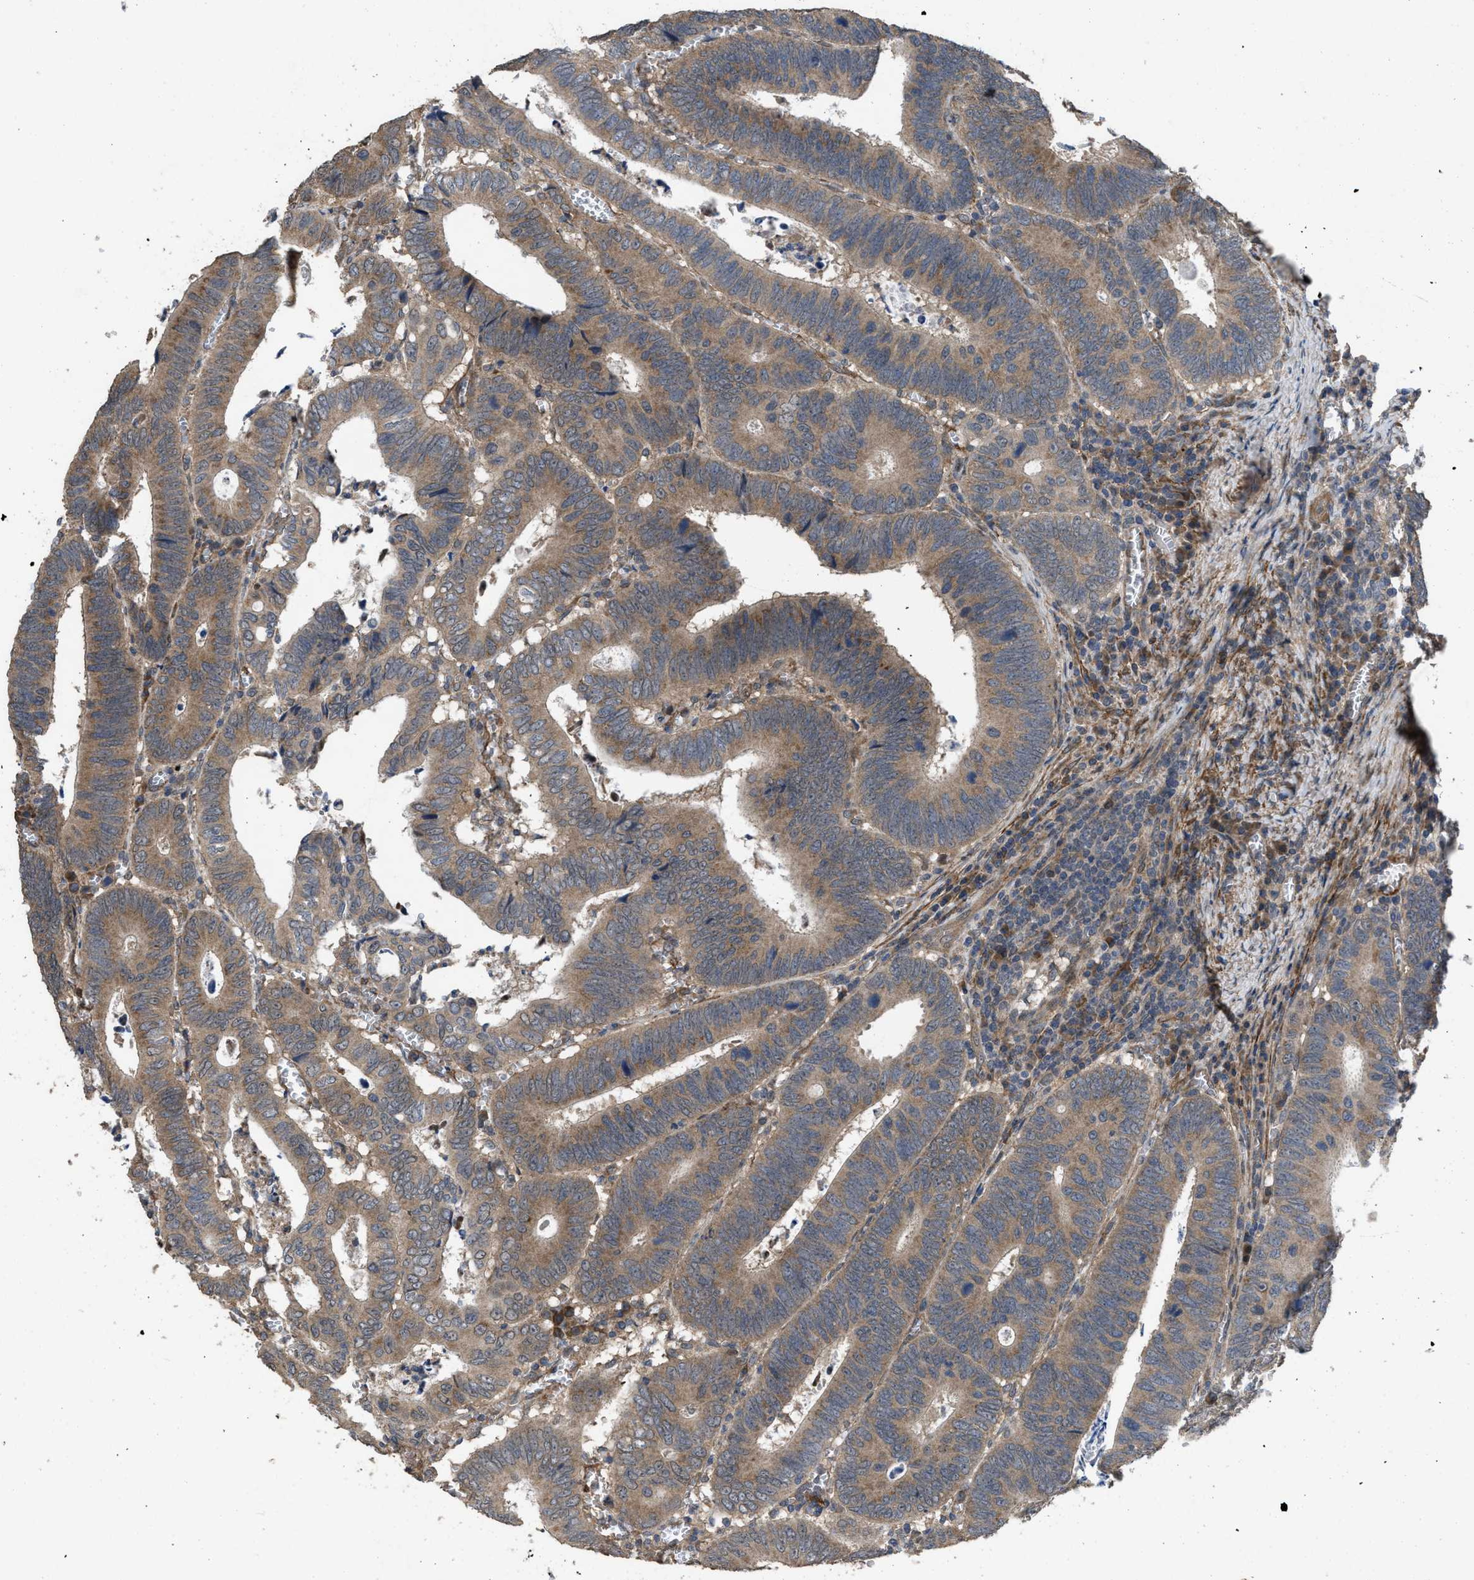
{"staining": {"intensity": "moderate", "quantity": ">75%", "location": "cytoplasmic/membranous"}, "tissue": "colorectal cancer", "cell_type": "Tumor cells", "image_type": "cancer", "snomed": [{"axis": "morphology", "description": "Inflammation, NOS"}, {"axis": "morphology", "description": "Adenocarcinoma, NOS"}, {"axis": "topography", "description": "Colon"}], "caption": "This image demonstrates IHC staining of human adenocarcinoma (colorectal), with medium moderate cytoplasmic/membranous staining in about >75% of tumor cells.", "gene": "ARL6", "patient": {"sex": "male", "age": 72}}